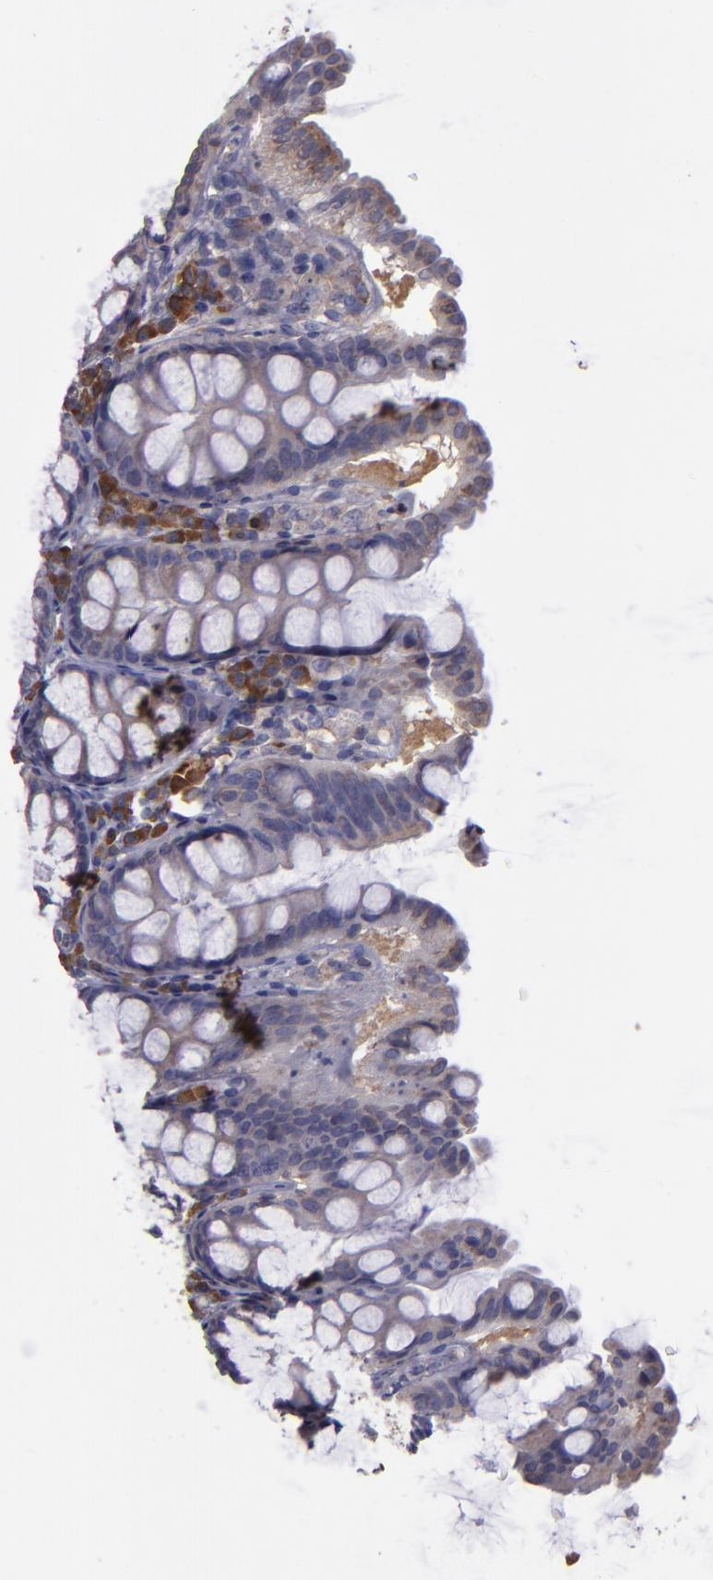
{"staining": {"intensity": "weak", "quantity": "<25%", "location": "cytoplasmic/membranous"}, "tissue": "colon", "cell_type": "Endothelial cells", "image_type": "normal", "snomed": [{"axis": "morphology", "description": "Normal tissue, NOS"}, {"axis": "topography", "description": "Colon"}], "caption": "The IHC image has no significant staining in endothelial cells of colon. Brightfield microscopy of immunohistochemistry (IHC) stained with DAB (3,3'-diaminobenzidine) (brown) and hematoxylin (blue), captured at high magnification.", "gene": "CARS1", "patient": {"sex": "female", "age": 61}}